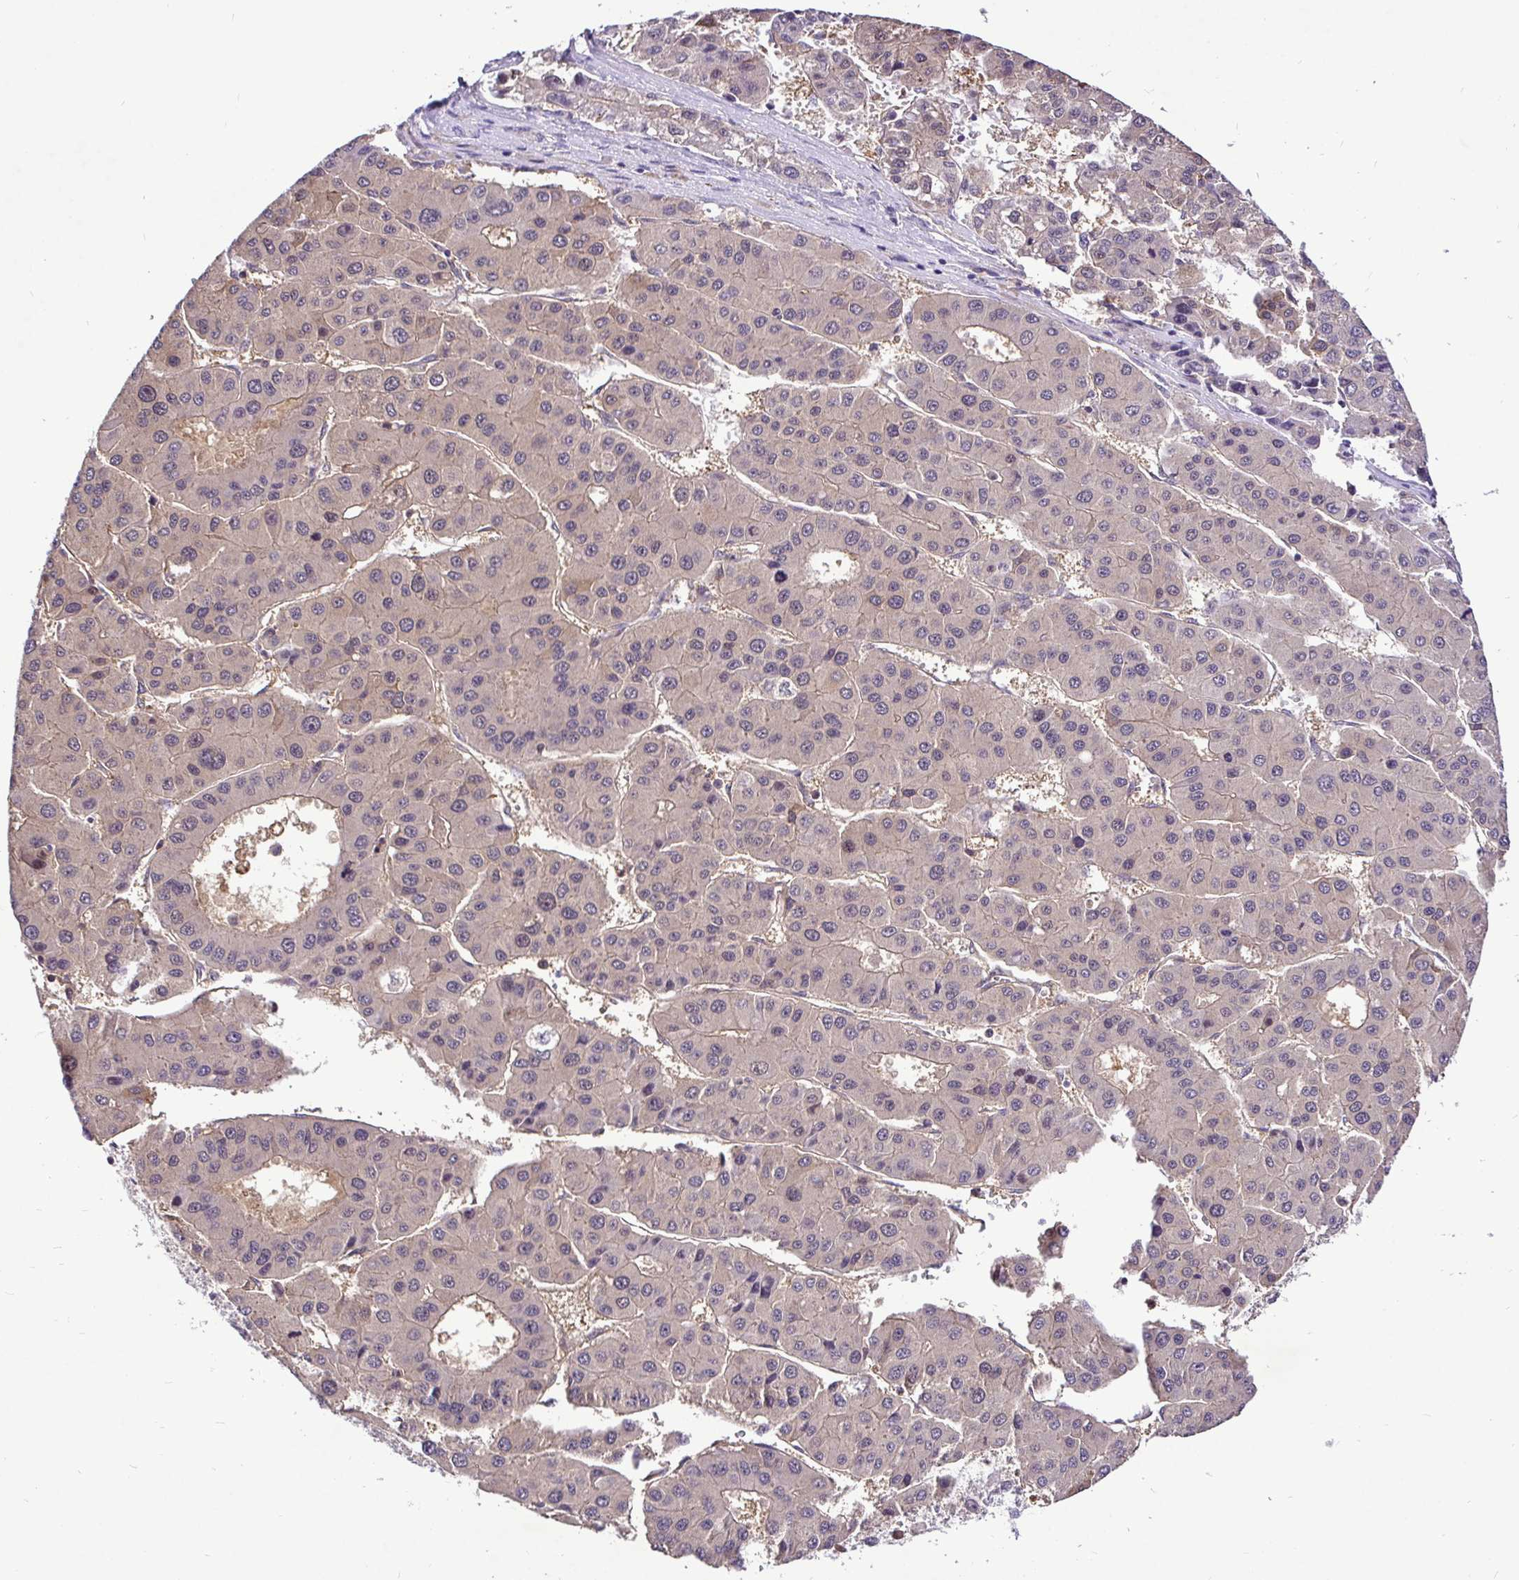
{"staining": {"intensity": "weak", "quantity": "25%-75%", "location": "cytoplasmic/membranous"}, "tissue": "liver cancer", "cell_type": "Tumor cells", "image_type": "cancer", "snomed": [{"axis": "morphology", "description": "Carcinoma, Hepatocellular, NOS"}, {"axis": "topography", "description": "Liver"}], "caption": "DAB (3,3'-diaminobenzidine) immunohistochemical staining of human liver cancer displays weak cytoplasmic/membranous protein staining in about 25%-75% of tumor cells.", "gene": "UBE2M", "patient": {"sex": "male", "age": 73}}